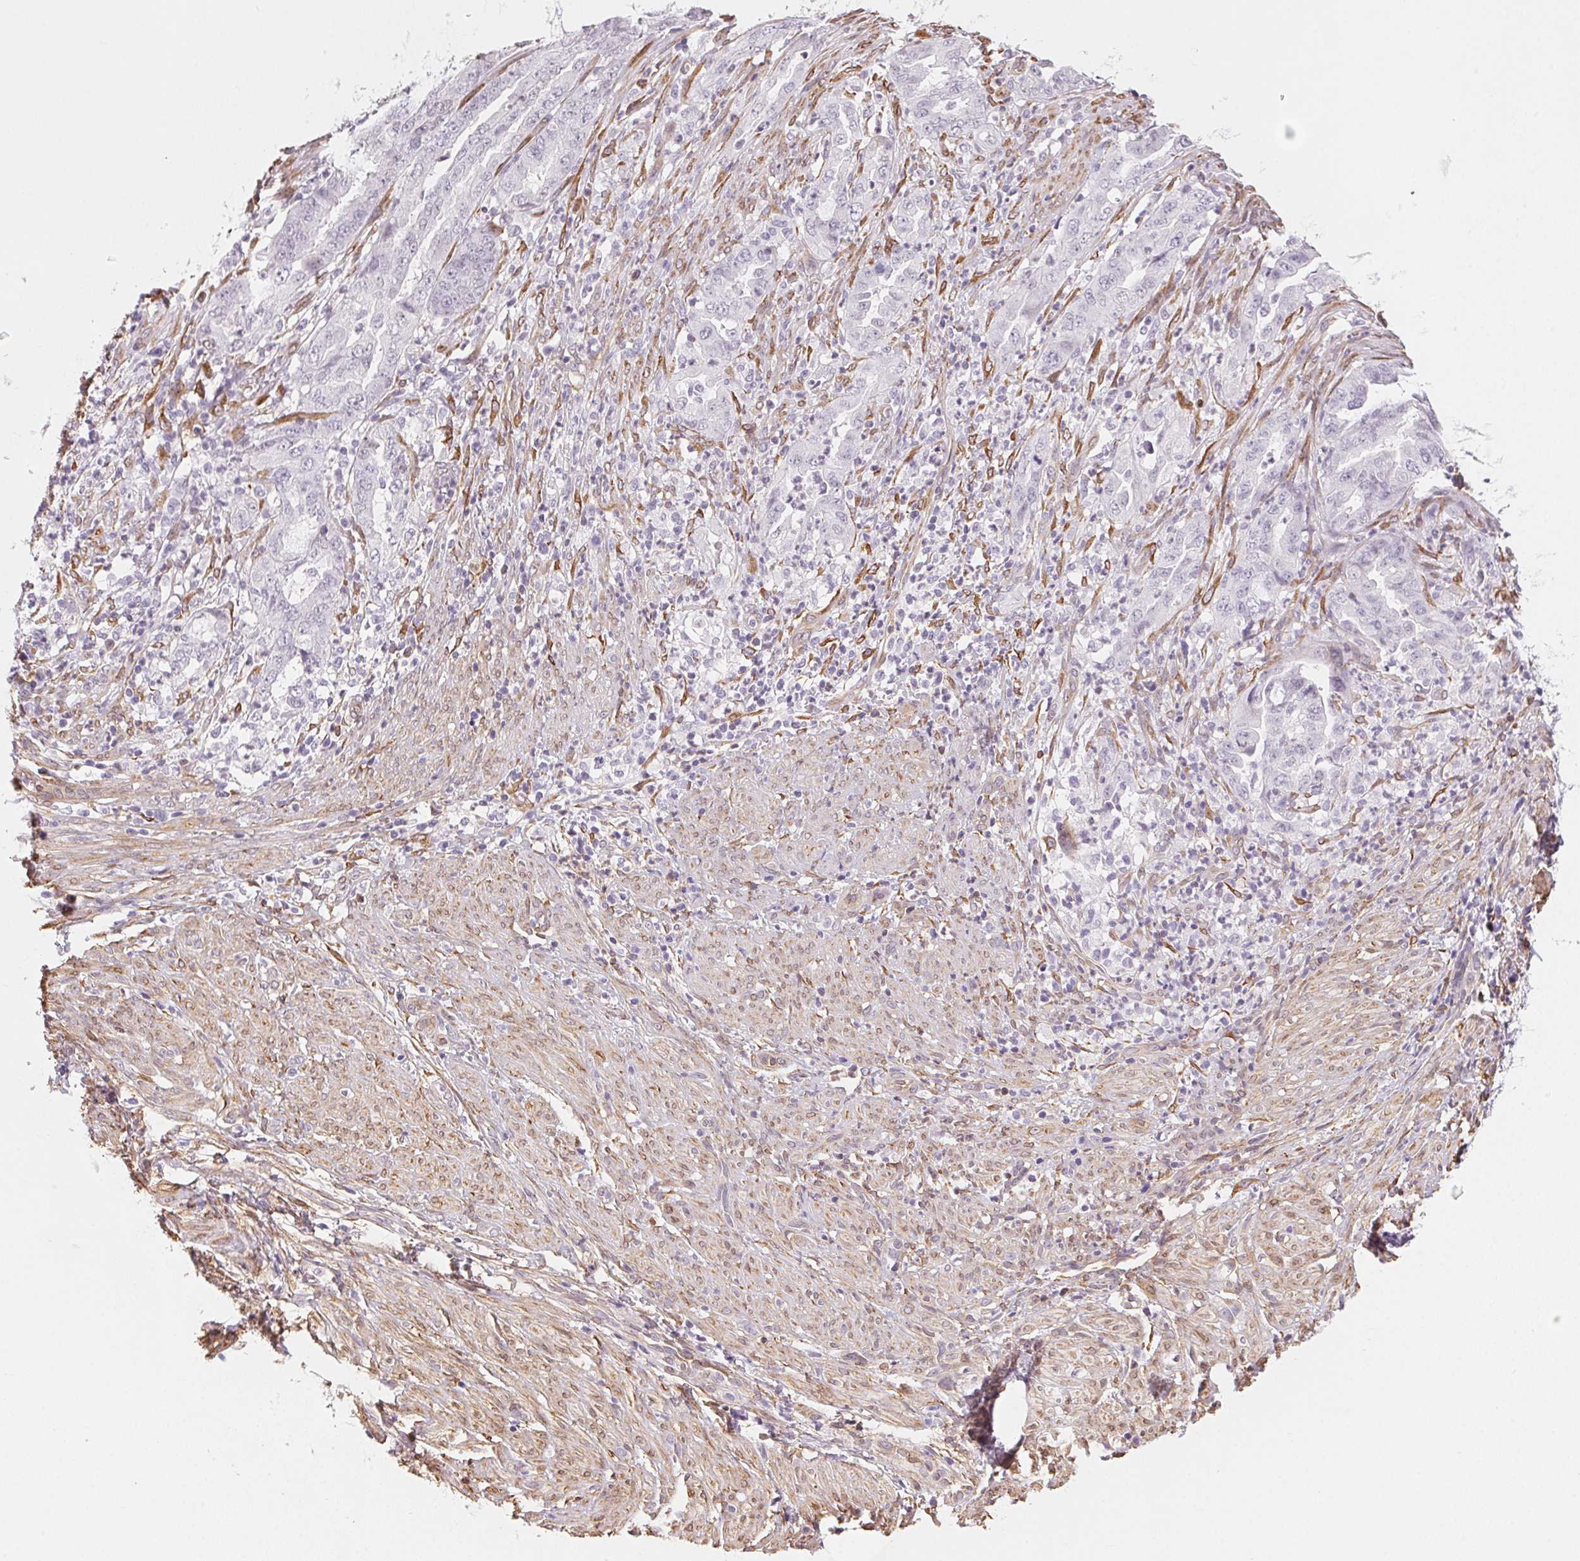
{"staining": {"intensity": "negative", "quantity": "none", "location": "none"}, "tissue": "endometrial cancer", "cell_type": "Tumor cells", "image_type": "cancer", "snomed": [{"axis": "morphology", "description": "Adenocarcinoma, NOS"}, {"axis": "topography", "description": "Endometrium"}], "caption": "This is an immunohistochemistry histopathology image of human endometrial cancer. There is no staining in tumor cells.", "gene": "RSBN1", "patient": {"sex": "female", "age": 51}}